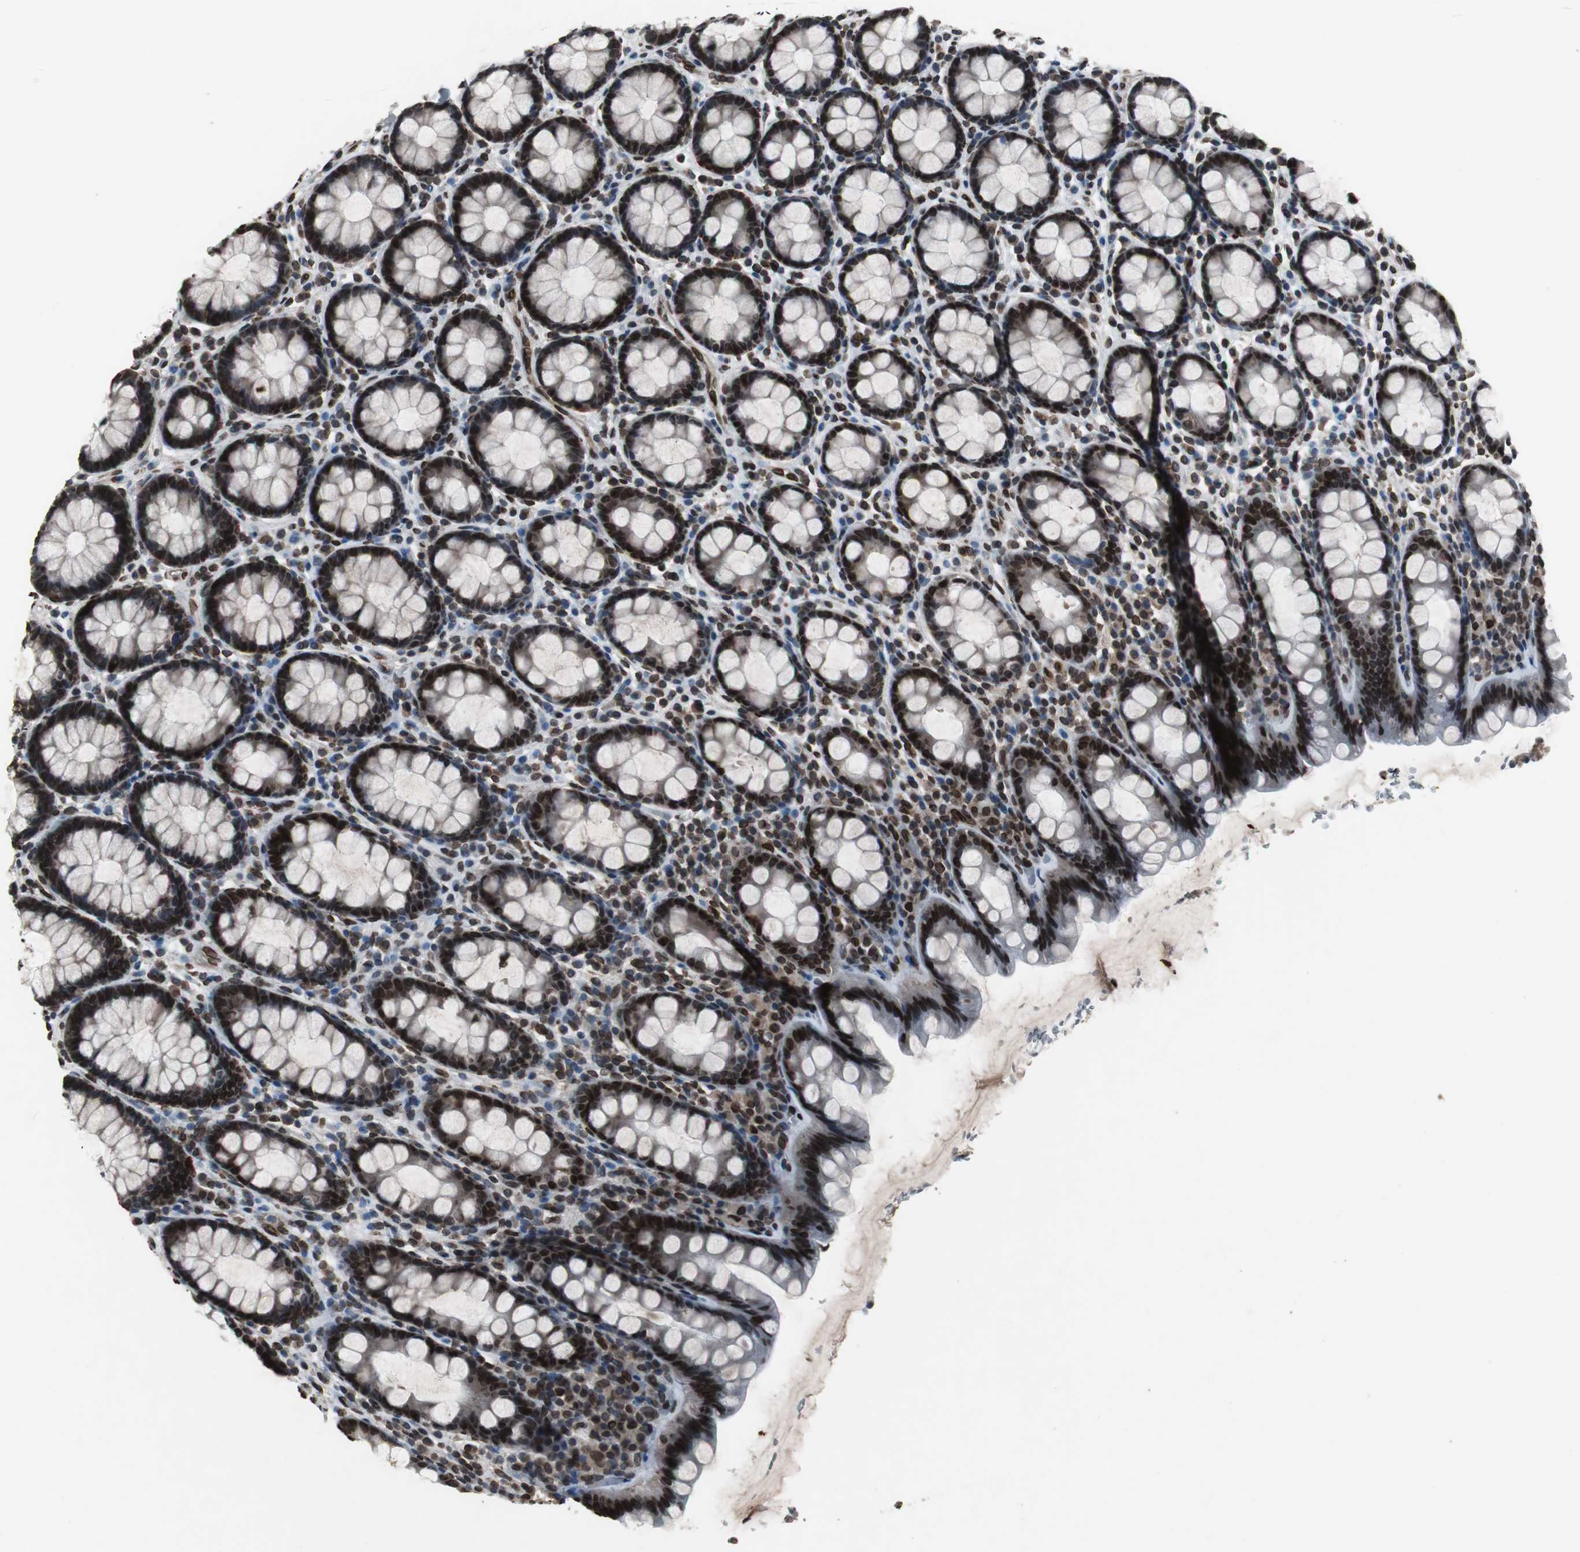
{"staining": {"intensity": "strong", "quantity": ">75%", "location": "cytoplasmic/membranous,nuclear"}, "tissue": "rectum", "cell_type": "Glandular cells", "image_type": "normal", "snomed": [{"axis": "morphology", "description": "Normal tissue, NOS"}, {"axis": "topography", "description": "Rectum"}], "caption": "The photomicrograph reveals immunohistochemical staining of benign rectum. There is strong cytoplasmic/membranous,nuclear expression is identified in approximately >75% of glandular cells. Ihc stains the protein of interest in brown and the nuclei are stained blue.", "gene": "LMNA", "patient": {"sex": "male", "age": 92}}